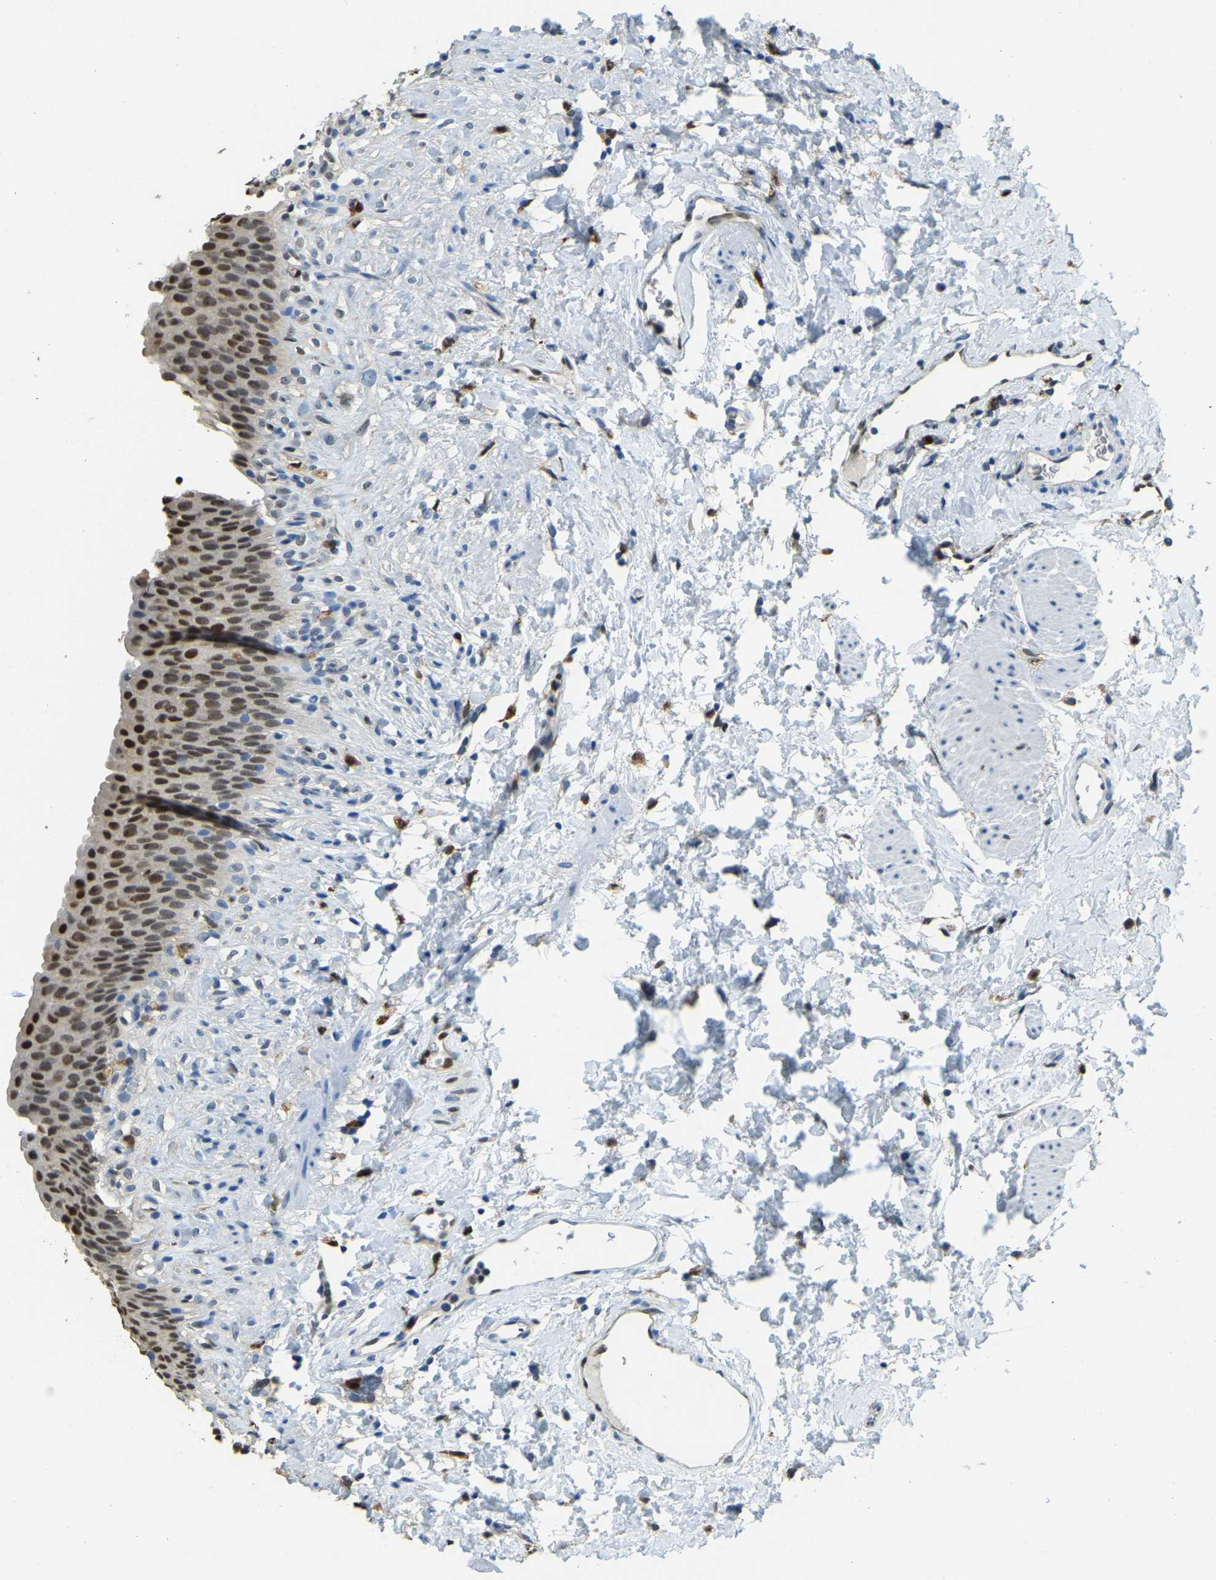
{"staining": {"intensity": "strong", "quantity": ">75%", "location": "cytoplasmic/membranous,nuclear"}, "tissue": "urinary bladder", "cell_type": "Urothelial cells", "image_type": "normal", "snomed": [{"axis": "morphology", "description": "Normal tissue, NOS"}, {"axis": "topography", "description": "Urinary bladder"}], "caption": "Immunohistochemistry (IHC) histopathology image of normal urinary bladder: human urinary bladder stained using IHC reveals high levels of strong protein expression localized specifically in the cytoplasmic/membranous,nuclear of urothelial cells, appearing as a cytoplasmic/membranous,nuclear brown color.", "gene": "NANS", "patient": {"sex": "female", "age": 79}}